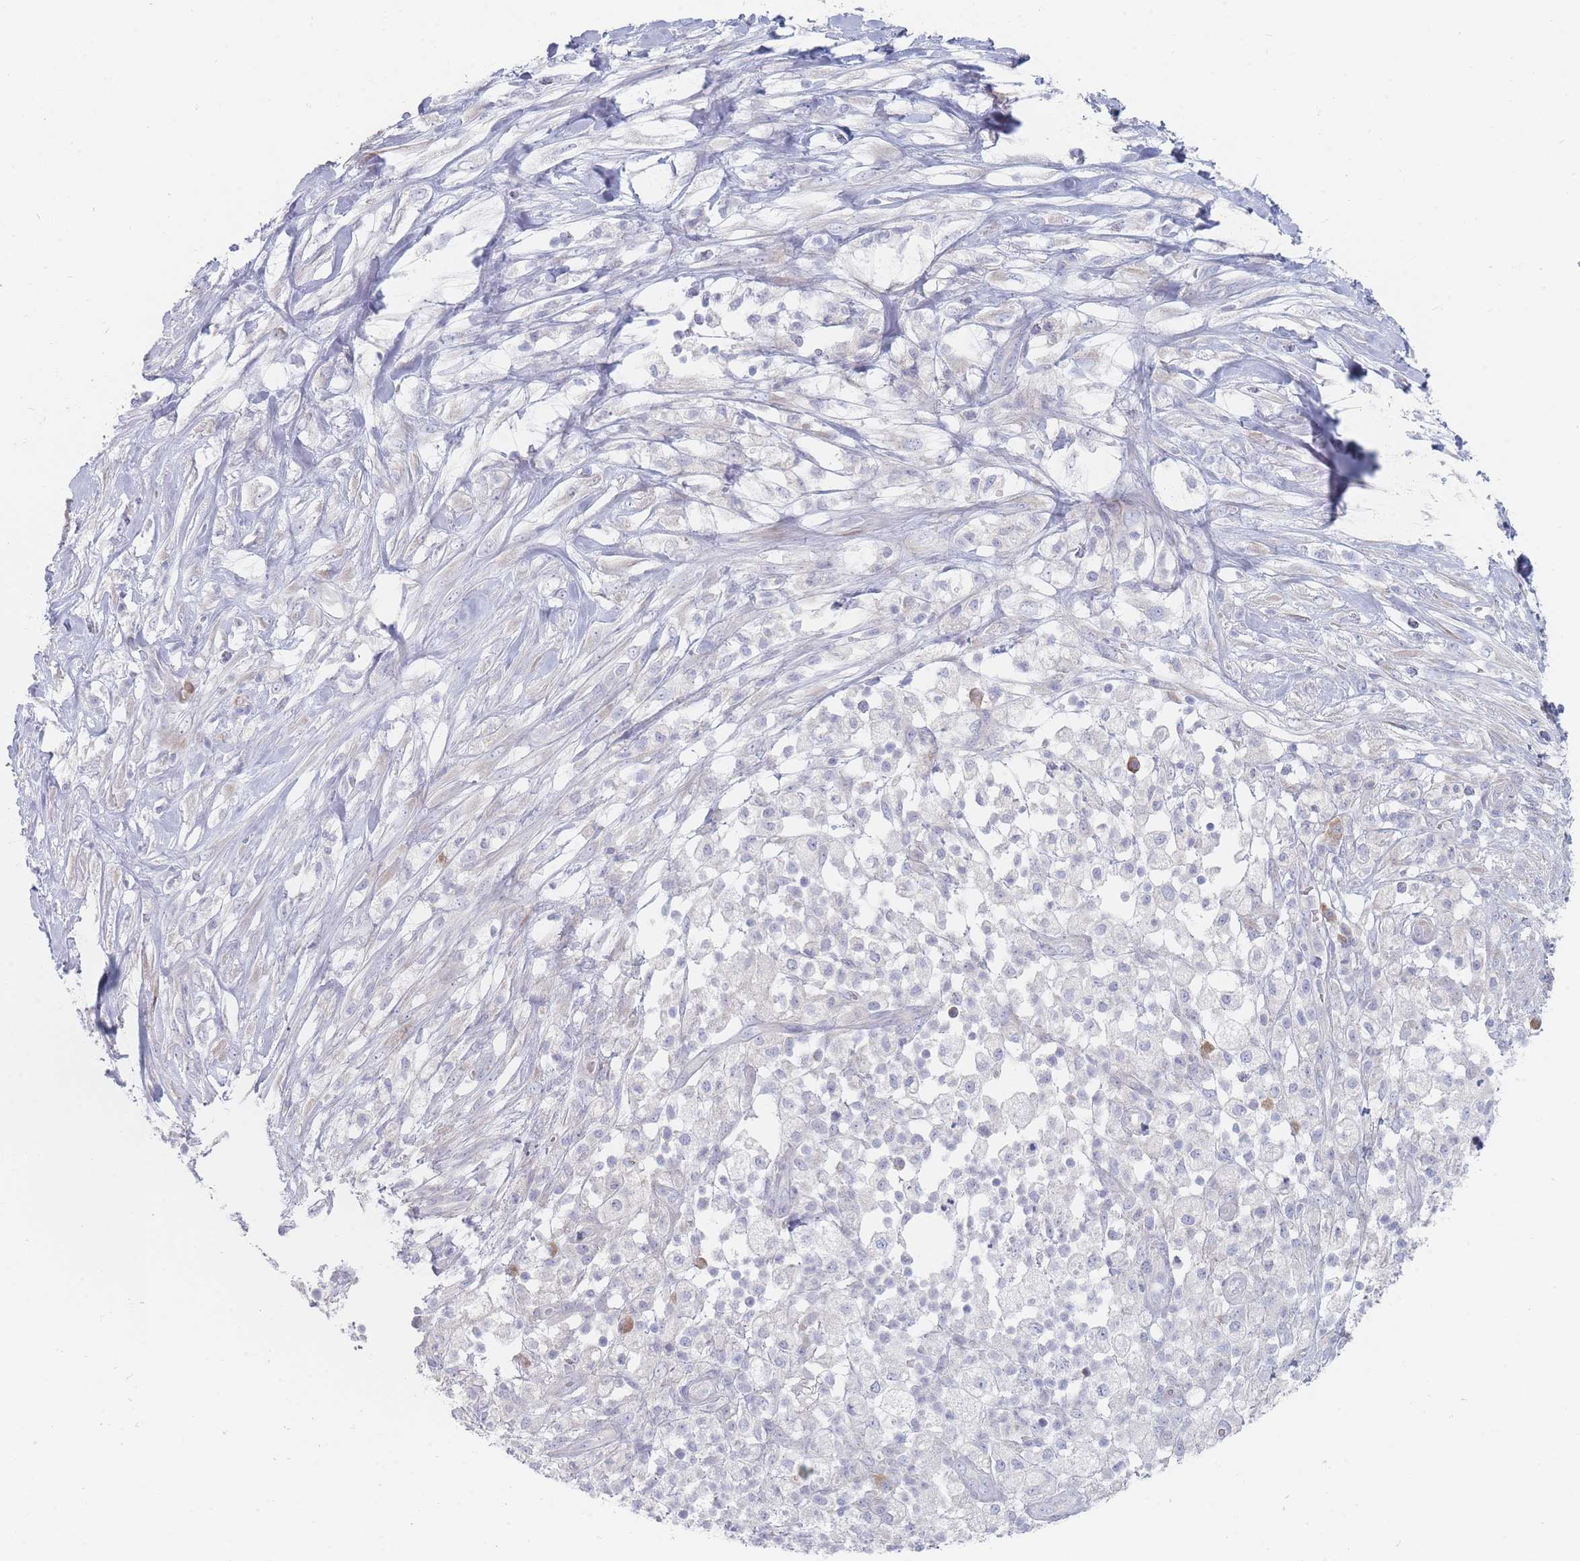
{"staining": {"intensity": "negative", "quantity": "none", "location": "none"}, "tissue": "pancreatic cancer", "cell_type": "Tumor cells", "image_type": "cancer", "snomed": [{"axis": "morphology", "description": "Adenocarcinoma, NOS"}, {"axis": "topography", "description": "Pancreas"}], "caption": "Photomicrograph shows no significant protein staining in tumor cells of pancreatic cancer.", "gene": "SPATS1", "patient": {"sex": "female", "age": 72}}